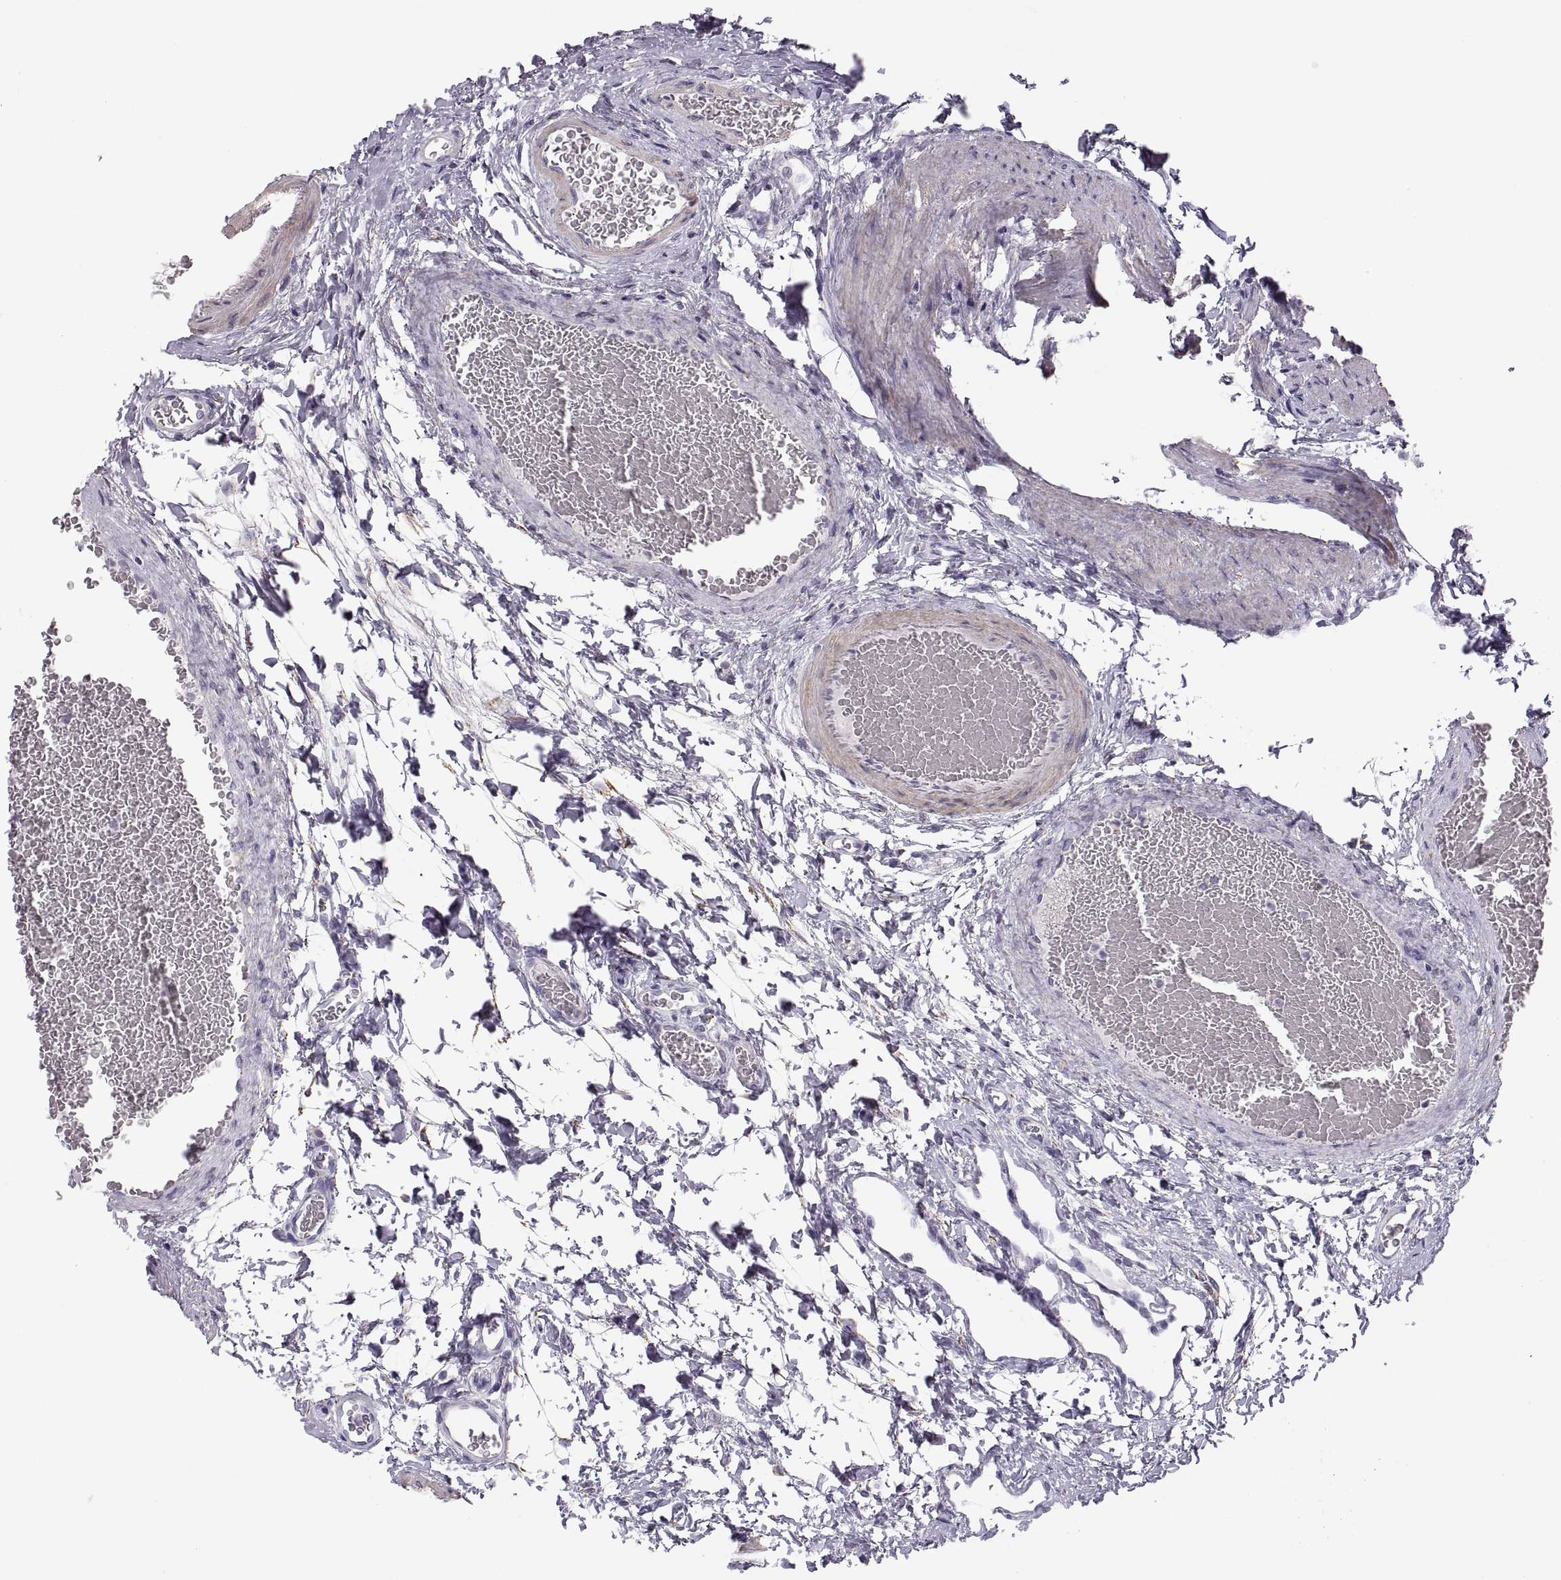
{"staining": {"intensity": "negative", "quantity": "none", "location": "none"}, "tissue": "stomach", "cell_type": "Glandular cells", "image_type": "normal", "snomed": [{"axis": "morphology", "description": "Normal tissue, NOS"}, {"axis": "morphology", "description": "Adenocarcinoma, NOS"}, {"axis": "morphology", "description": "Adenocarcinoma, High grade"}, {"axis": "topography", "description": "Stomach, upper"}, {"axis": "topography", "description": "Stomach"}], "caption": "High magnification brightfield microscopy of unremarkable stomach stained with DAB (3,3'-diaminobenzidine) (brown) and counterstained with hematoxylin (blue): glandular cells show no significant staining.", "gene": "COL9A3", "patient": {"sex": "female", "age": 65}}